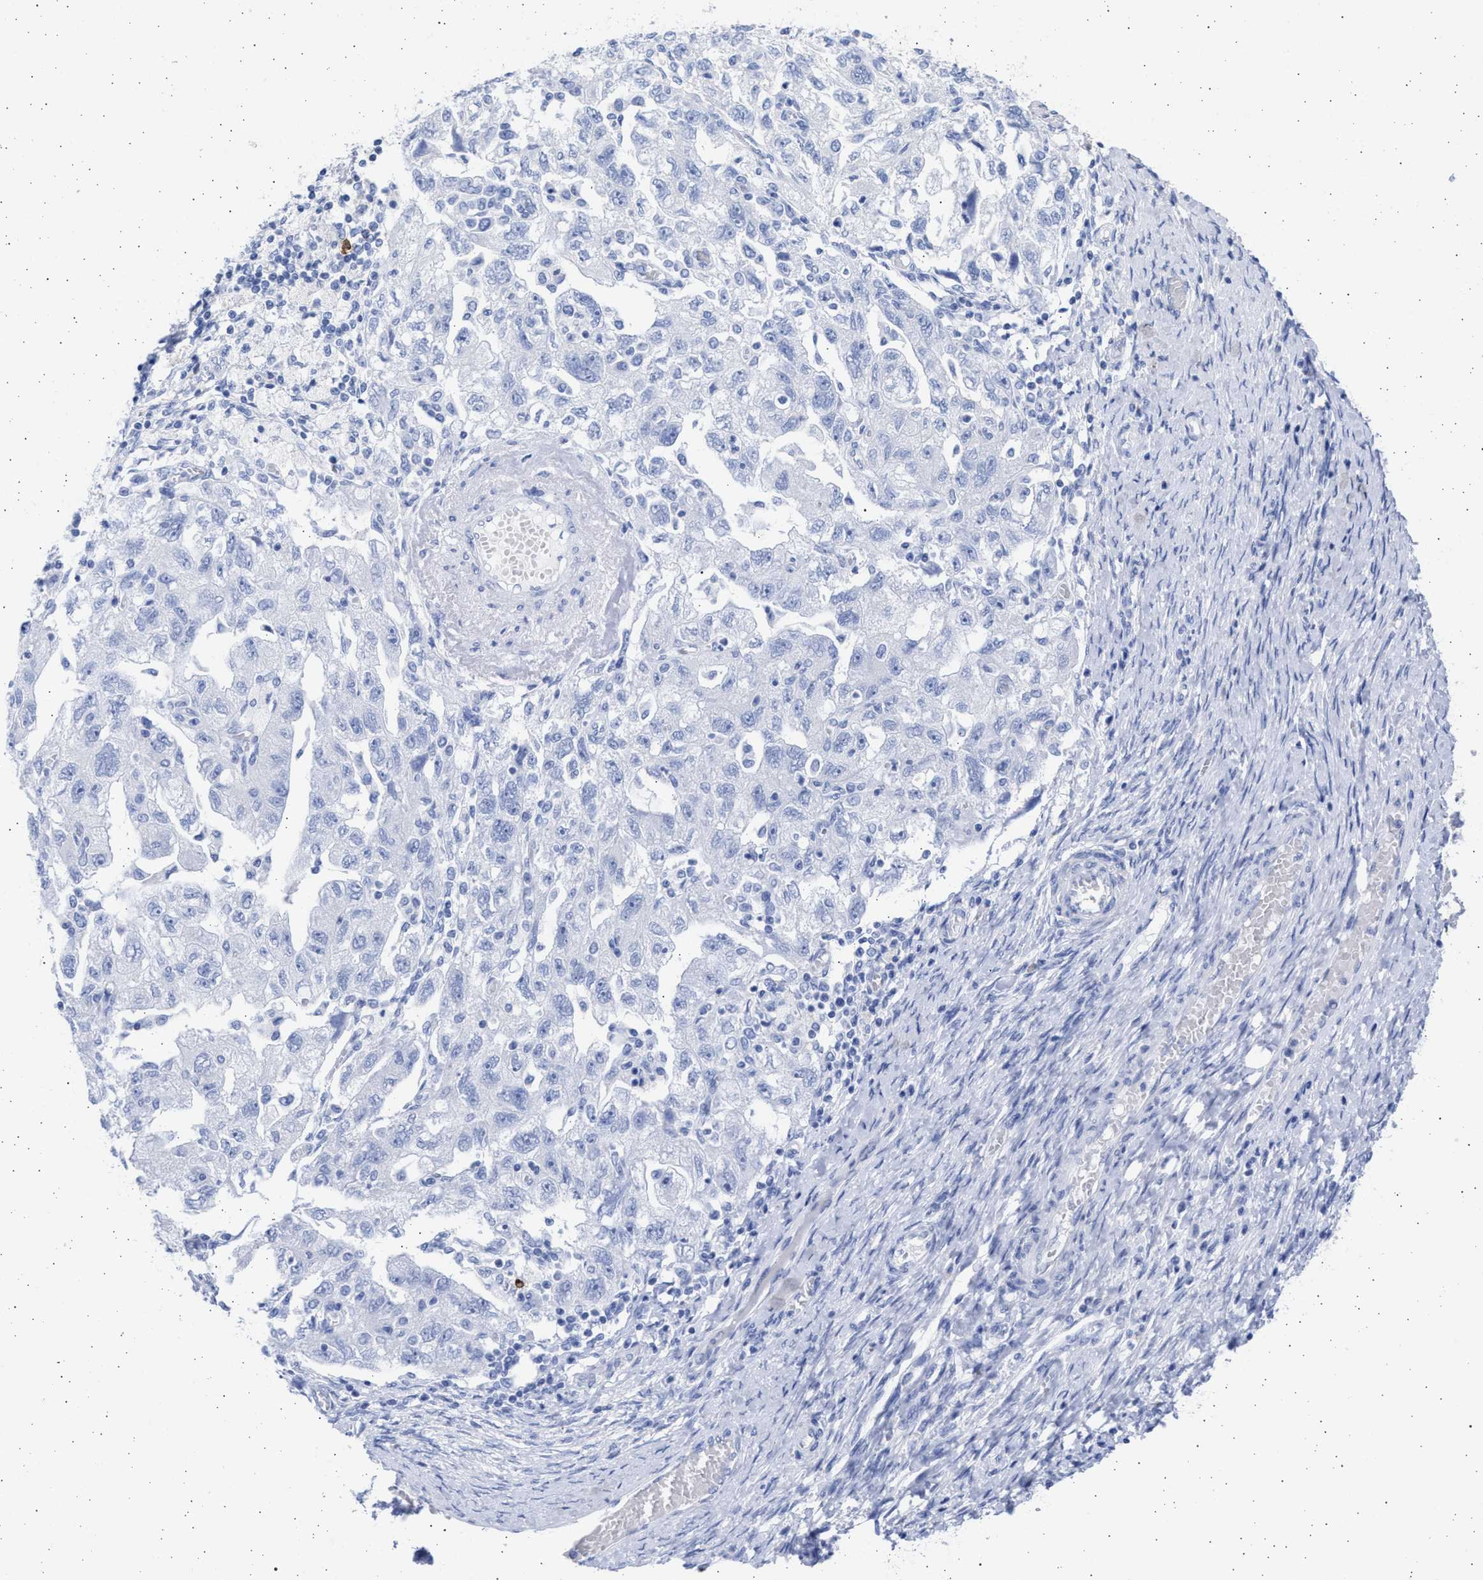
{"staining": {"intensity": "negative", "quantity": "none", "location": "none"}, "tissue": "ovarian cancer", "cell_type": "Tumor cells", "image_type": "cancer", "snomed": [{"axis": "morphology", "description": "Carcinoma, NOS"}, {"axis": "morphology", "description": "Cystadenocarcinoma, serous, NOS"}, {"axis": "topography", "description": "Ovary"}], "caption": "Immunohistochemistry (IHC) of human ovarian cancer (serous cystadenocarcinoma) reveals no positivity in tumor cells. The staining is performed using DAB brown chromogen with nuclei counter-stained in using hematoxylin.", "gene": "ALDOC", "patient": {"sex": "female", "age": 69}}